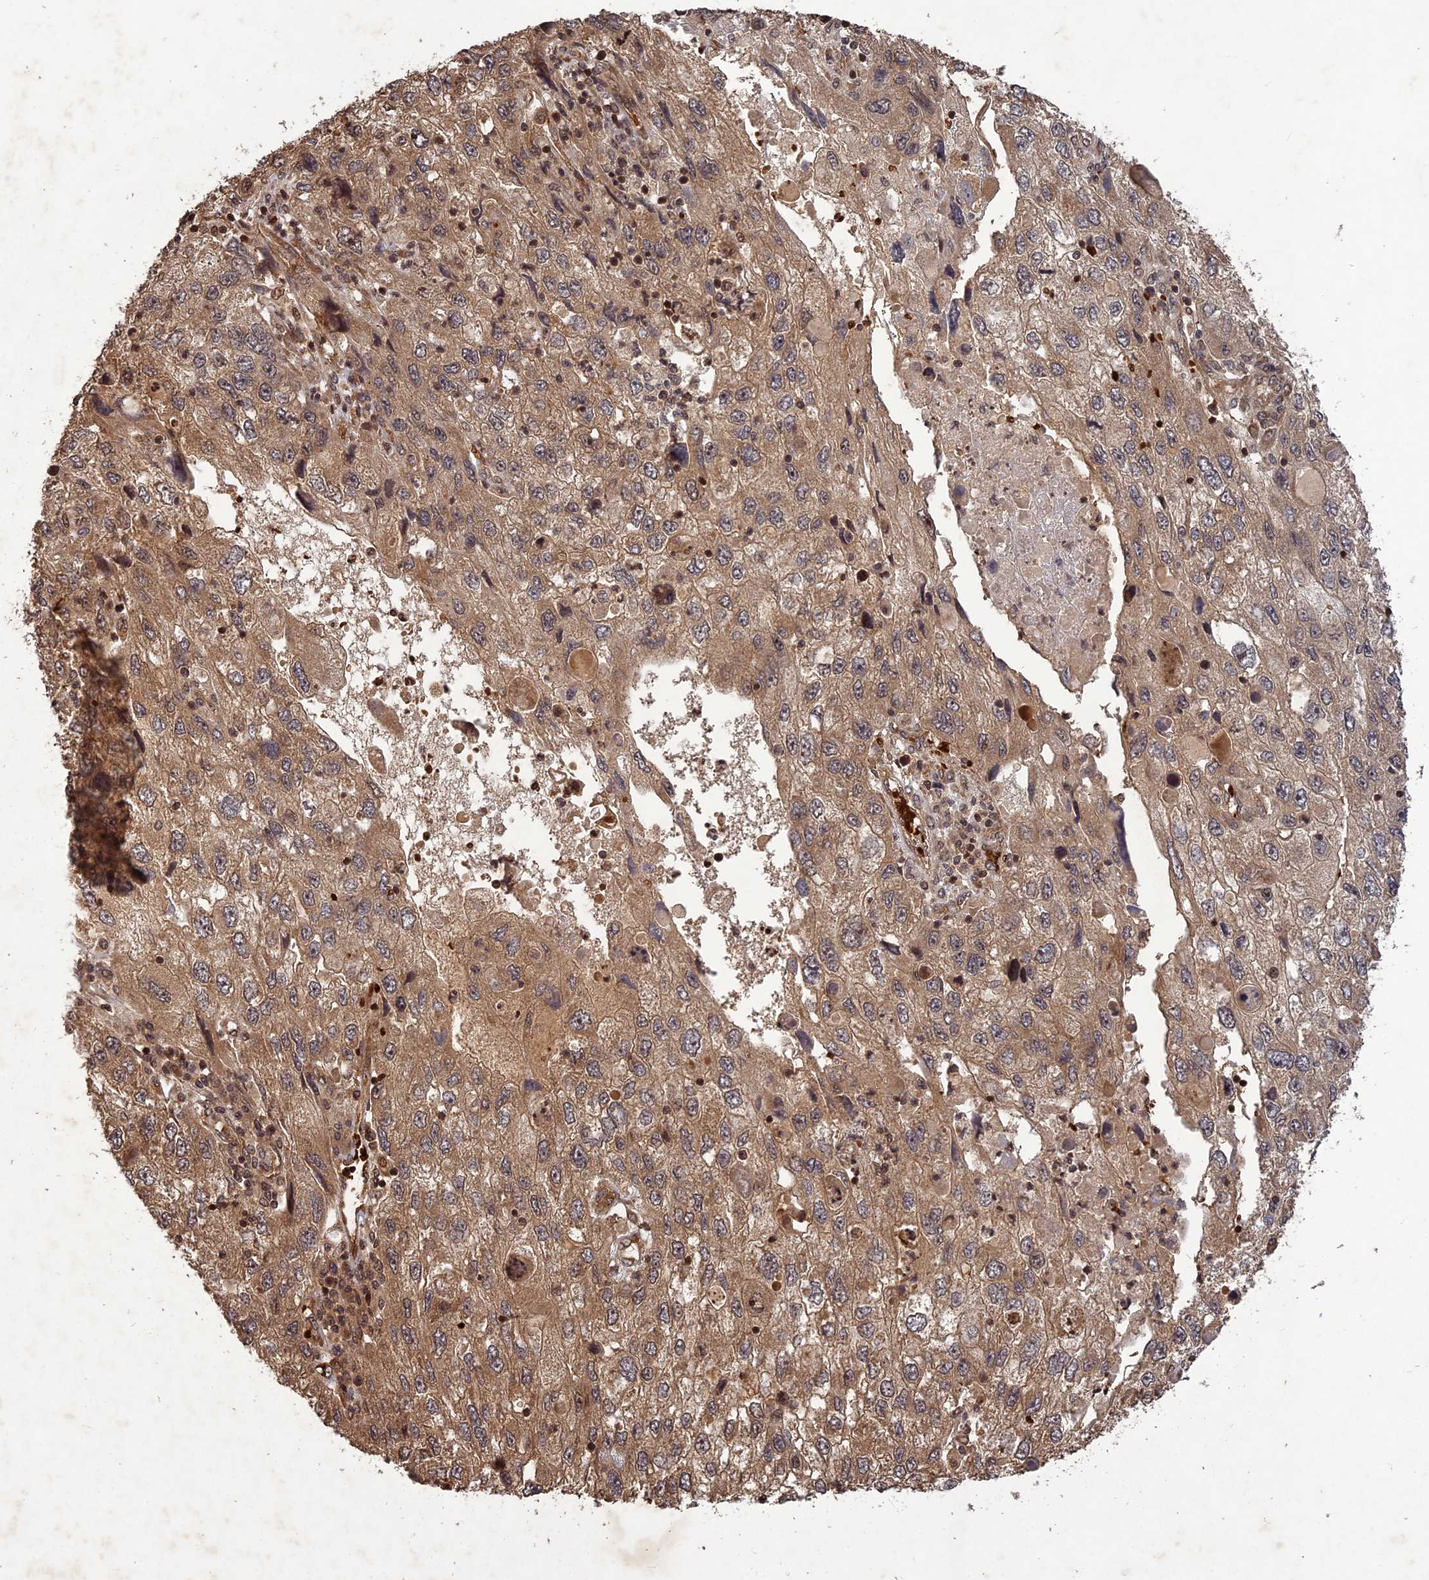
{"staining": {"intensity": "moderate", "quantity": ">75%", "location": "cytoplasmic/membranous,nuclear"}, "tissue": "endometrial cancer", "cell_type": "Tumor cells", "image_type": "cancer", "snomed": [{"axis": "morphology", "description": "Adenocarcinoma, NOS"}, {"axis": "topography", "description": "Endometrium"}], "caption": "Endometrial cancer stained for a protein reveals moderate cytoplasmic/membranous and nuclear positivity in tumor cells. The staining is performed using DAB brown chromogen to label protein expression. The nuclei are counter-stained blue using hematoxylin.", "gene": "SRMS", "patient": {"sex": "female", "age": 49}}